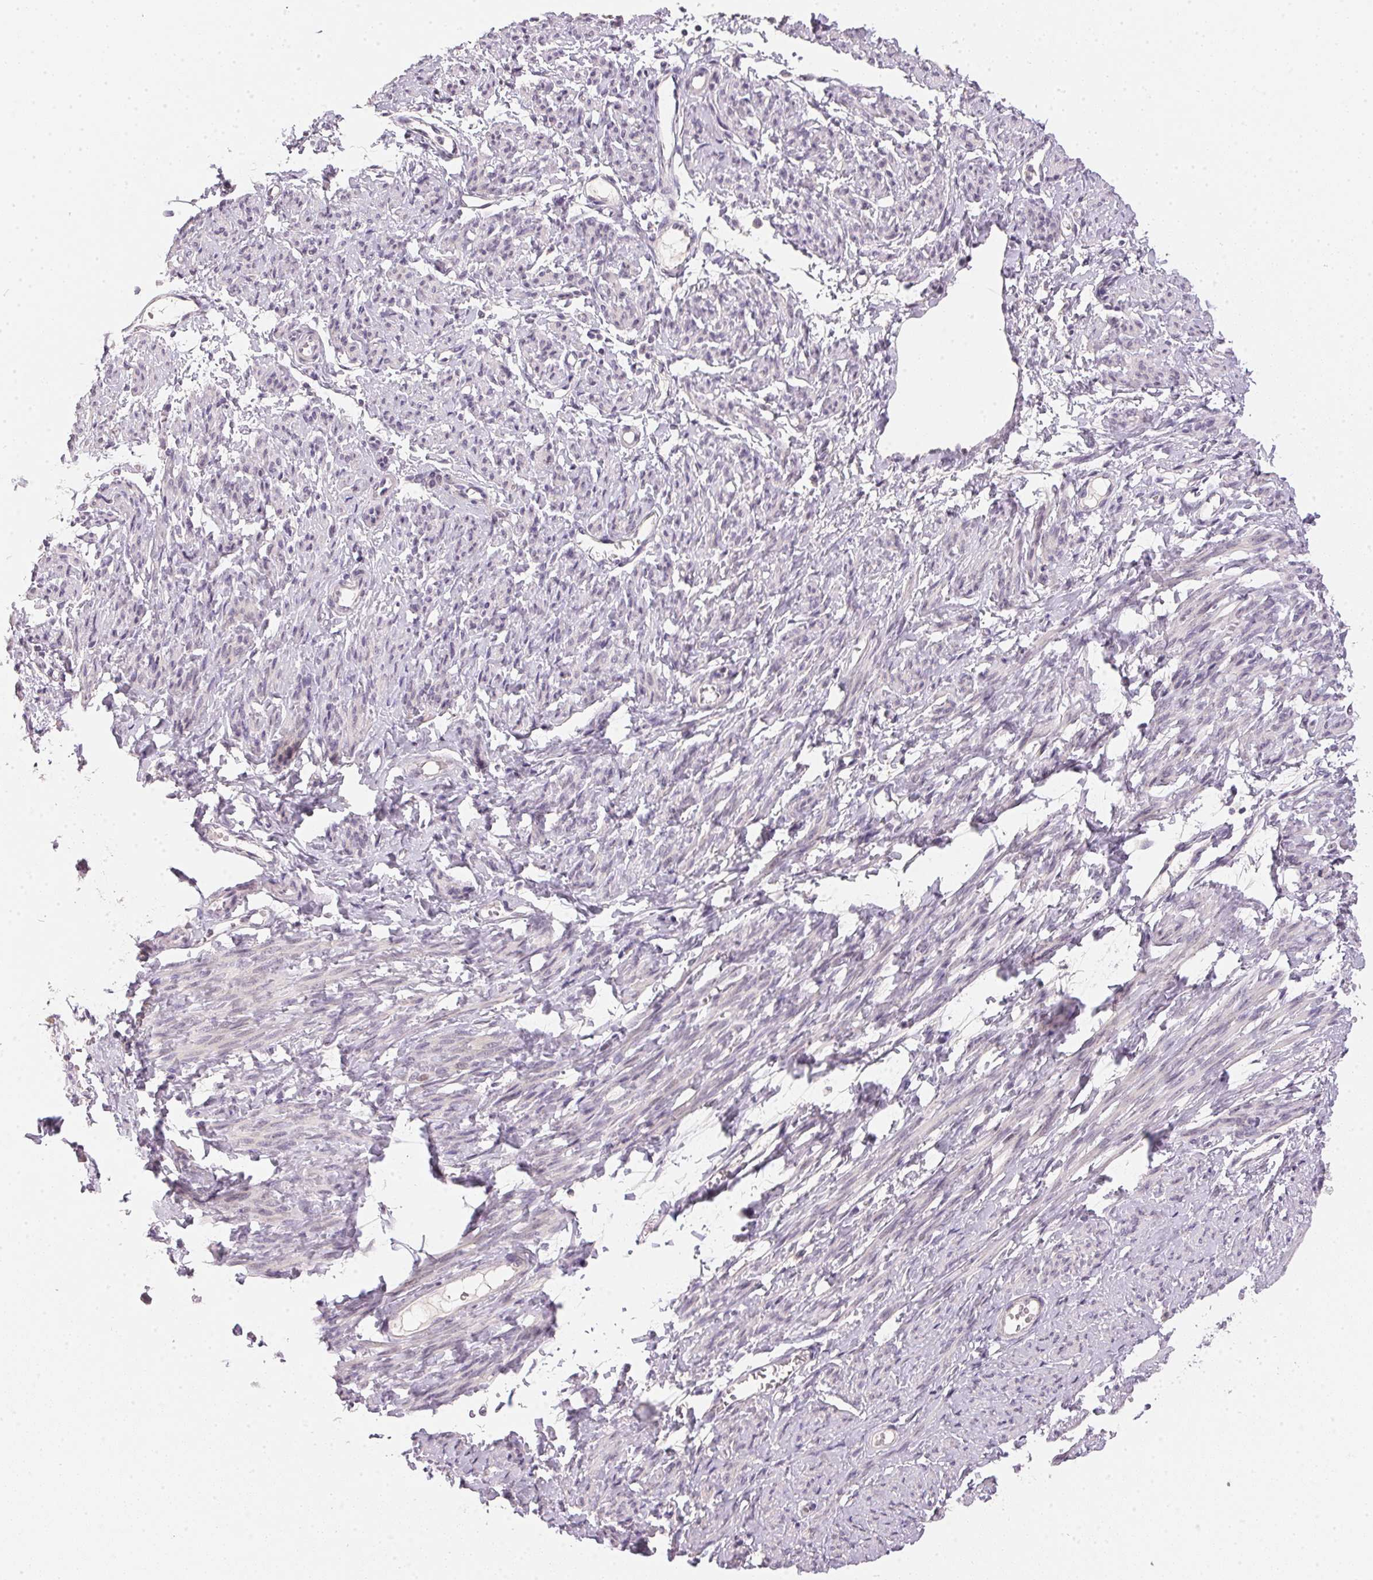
{"staining": {"intensity": "negative", "quantity": "none", "location": "none"}, "tissue": "smooth muscle", "cell_type": "Smooth muscle cells", "image_type": "normal", "snomed": [{"axis": "morphology", "description": "Normal tissue, NOS"}, {"axis": "topography", "description": "Smooth muscle"}], "caption": "IHC photomicrograph of normal human smooth muscle stained for a protein (brown), which exhibits no positivity in smooth muscle cells. (DAB IHC with hematoxylin counter stain).", "gene": "POLR3G", "patient": {"sex": "female", "age": 65}}